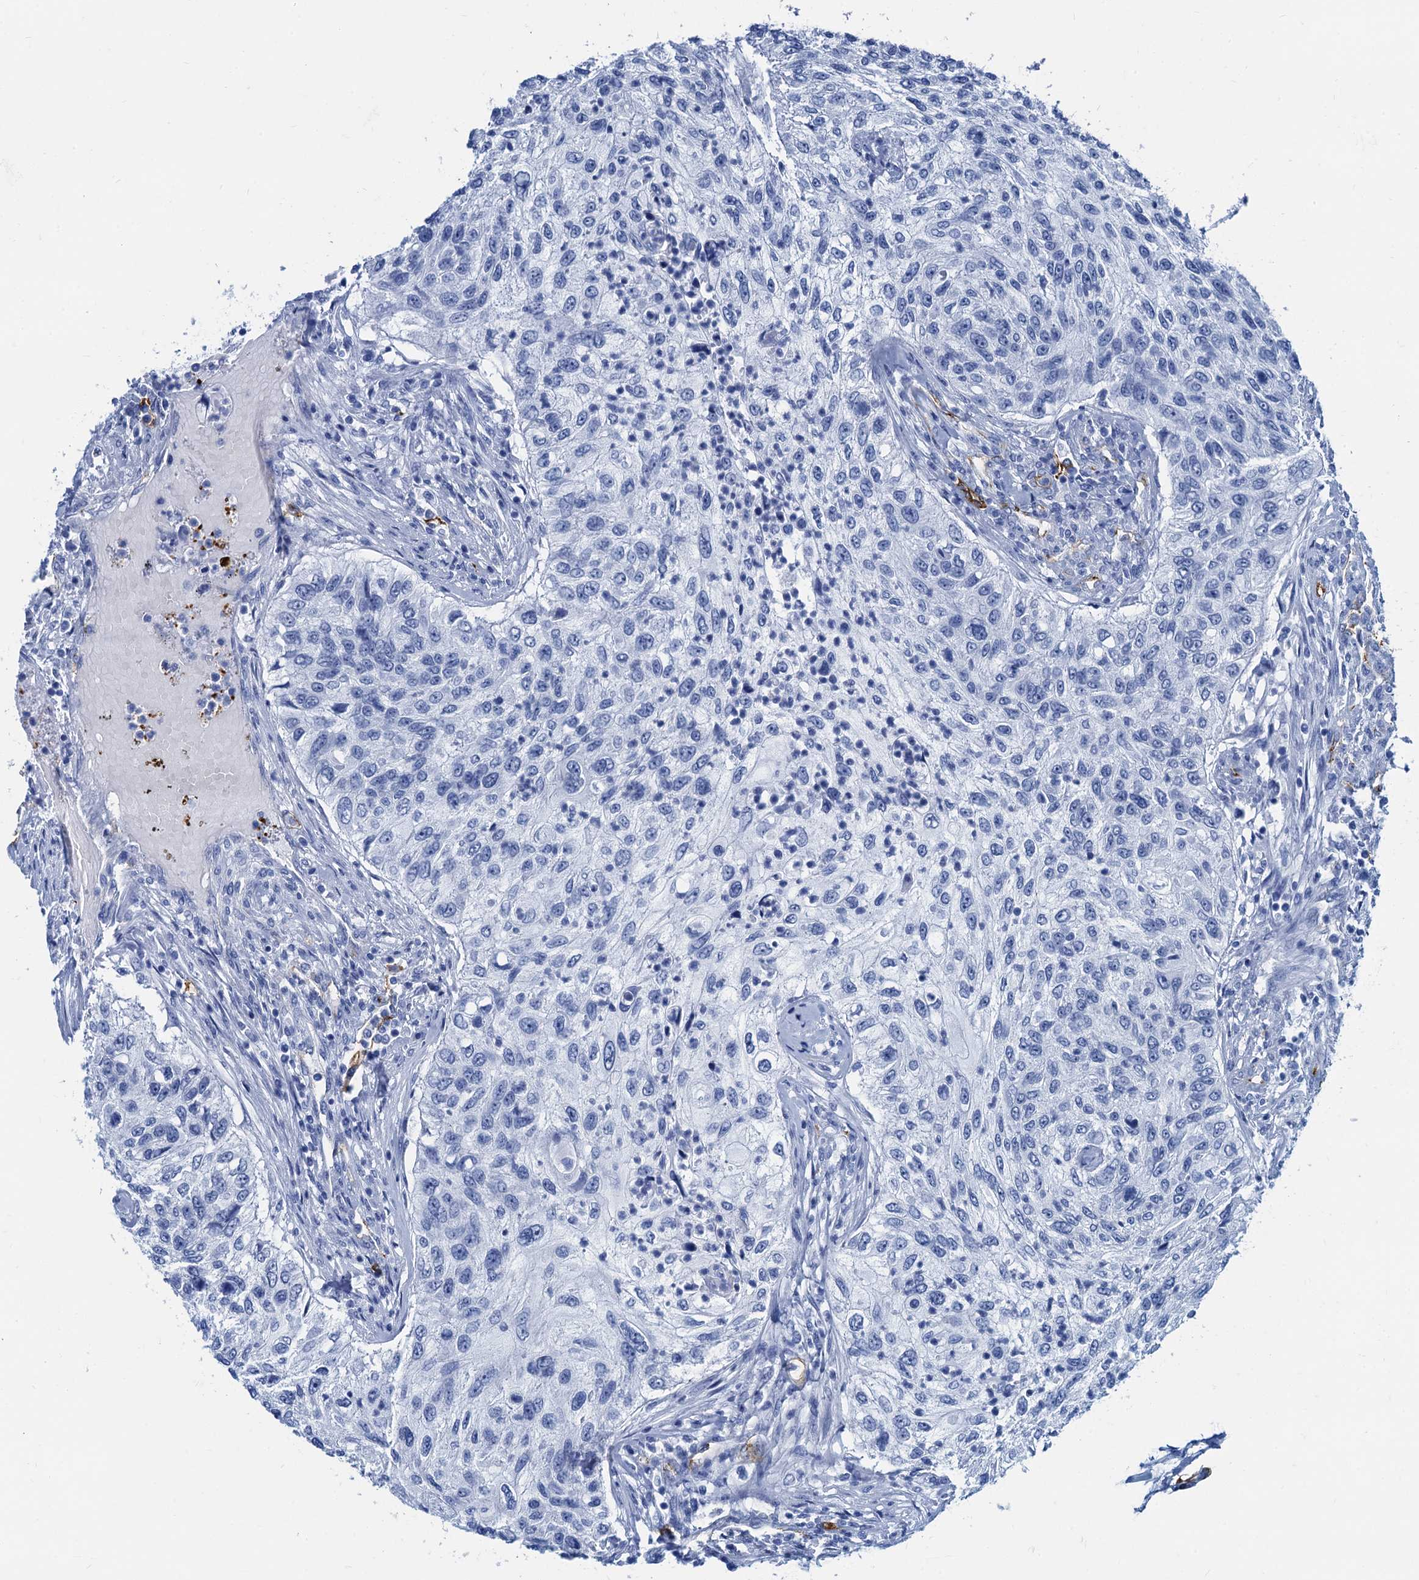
{"staining": {"intensity": "negative", "quantity": "none", "location": "none"}, "tissue": "urothelial cancer", "cell_type": "Tumor cells", "image_type": "cancer", "snomed": [{"axis": "morphology", "description": "Urothelial carcinoma, High grade"}, {"axis": "topography", "description": "Urinary bladder"}], "caption": "DAB immunohistochemical staining of human high-grade urothelial carcinoma displays no significant staining in tumor cells.", "gene": "CAVIN2", "patient": {"sex": "female", "age": 60}}